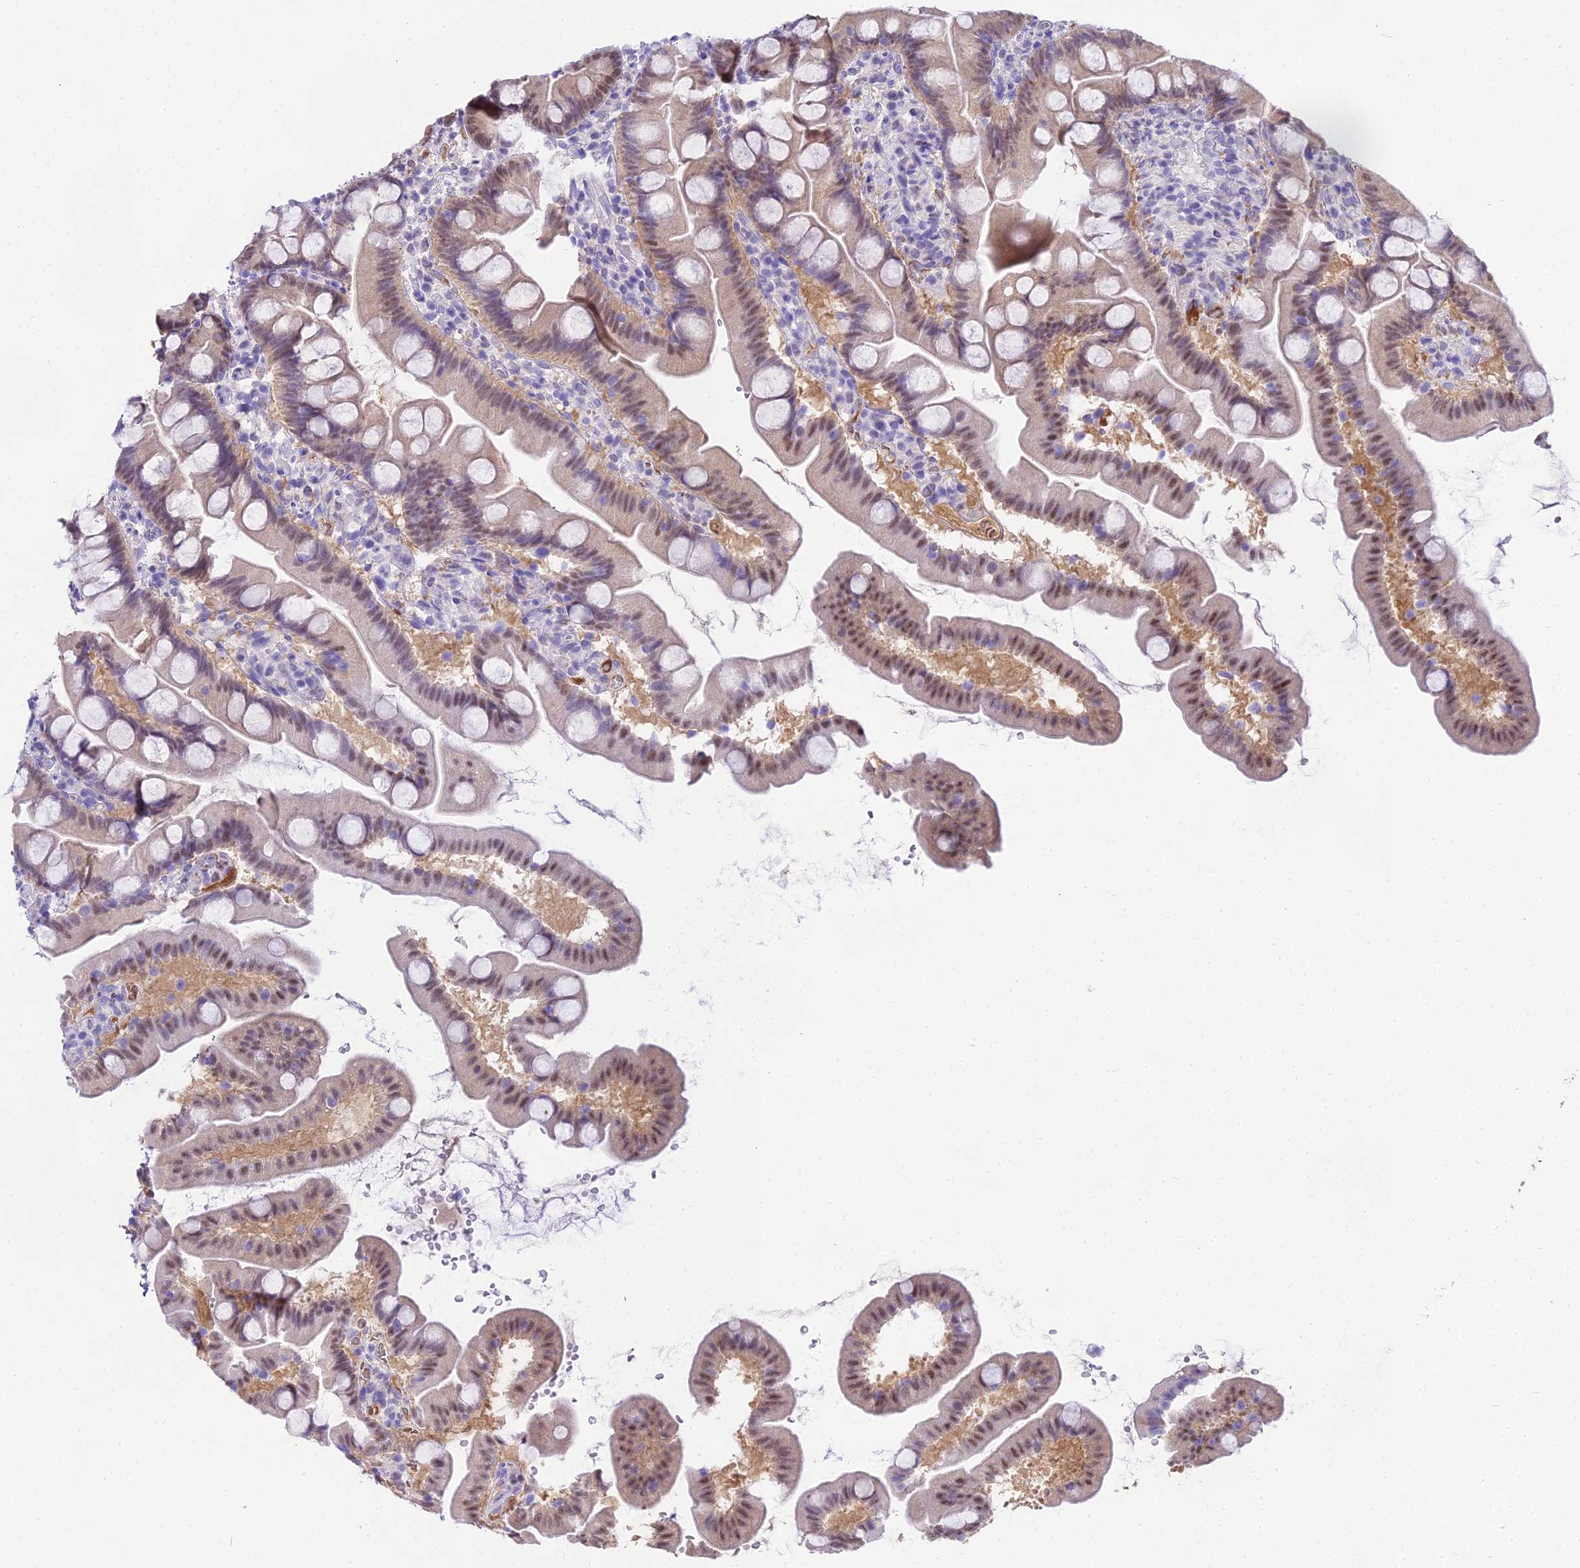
{"staining": {"intensity": "moderate", "quantity": "25%-75%", "location": "nuclear"}, "tissue": "small intestine", "cell_type": "Glandular cells", "image_type": "normal", "snomed": [{"axis": "morphology", "description": "Normal tissue, NOS"}, {"axis": "topography", "description": "Small intestine"}], "caption": "IHC image of benign human small intestine stained for a protein (brown), which demonstrates medium levels of moderate nuclear staining in approximately 25%-75% of glandular cells.", "gene": "MAT2A", "patient": {"sex": "female", "age": 68}}